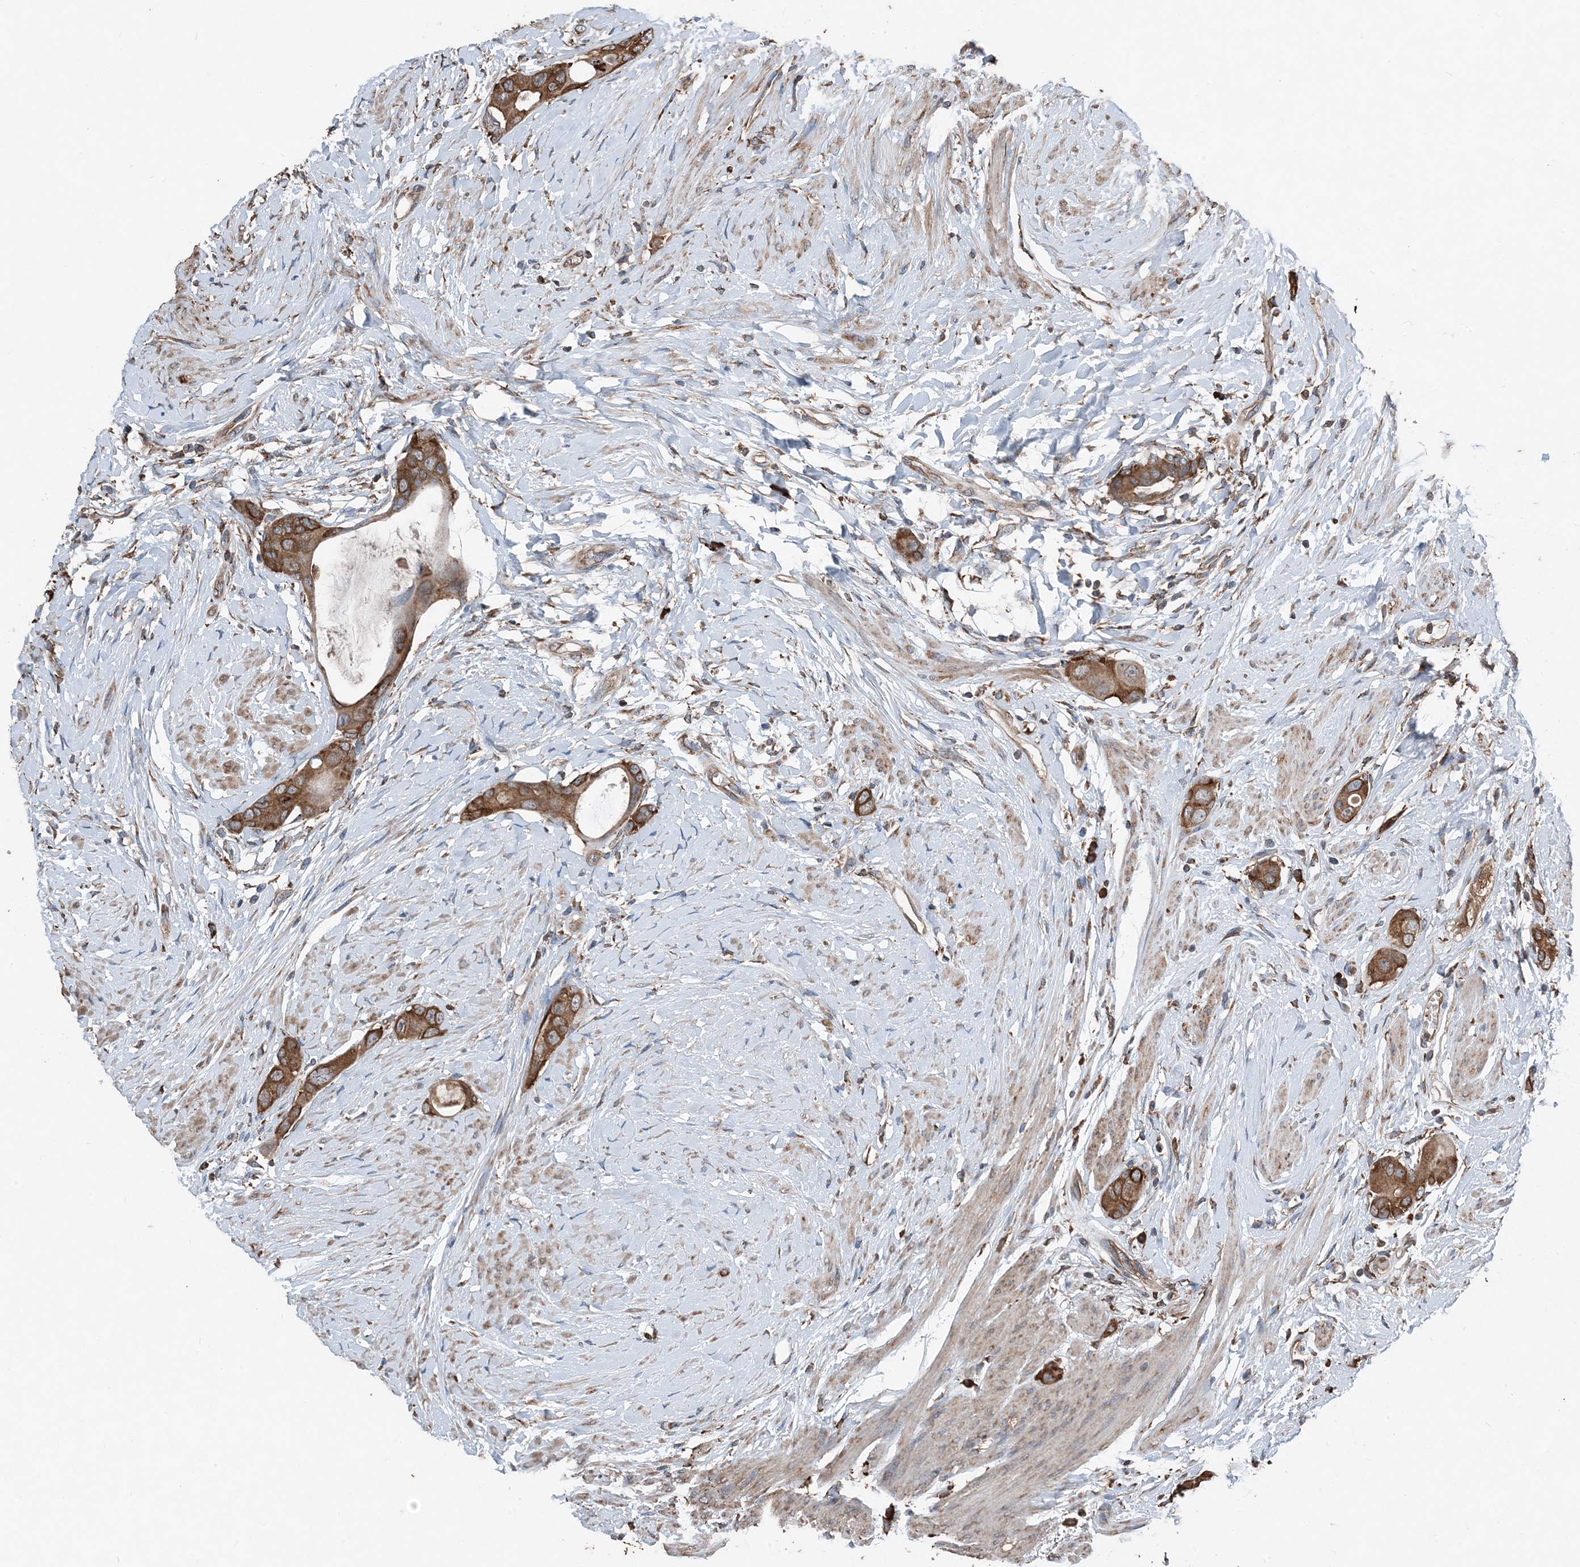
{"staining": {"intensity": "strong", "quantity": ">75%", "location": "cytoplasmic/membranous"}, "tissue": "colorectal cancer", "cell_type": "Tumor cells", "image_type": "cancer", "snomed": [{"axis": "morphology", "description": "Adenocarcinoma, NOS"}, {"axis": "topography", "description": "Rectum"}], "caption": "Adenocarcinoma (colorectal) stained with IHC exhibits strong cytoplasmic/membranous expression in about >75% of tumor cells.", "gene": "PDIA6", "patient": {"sex": "male", "age": 51}}